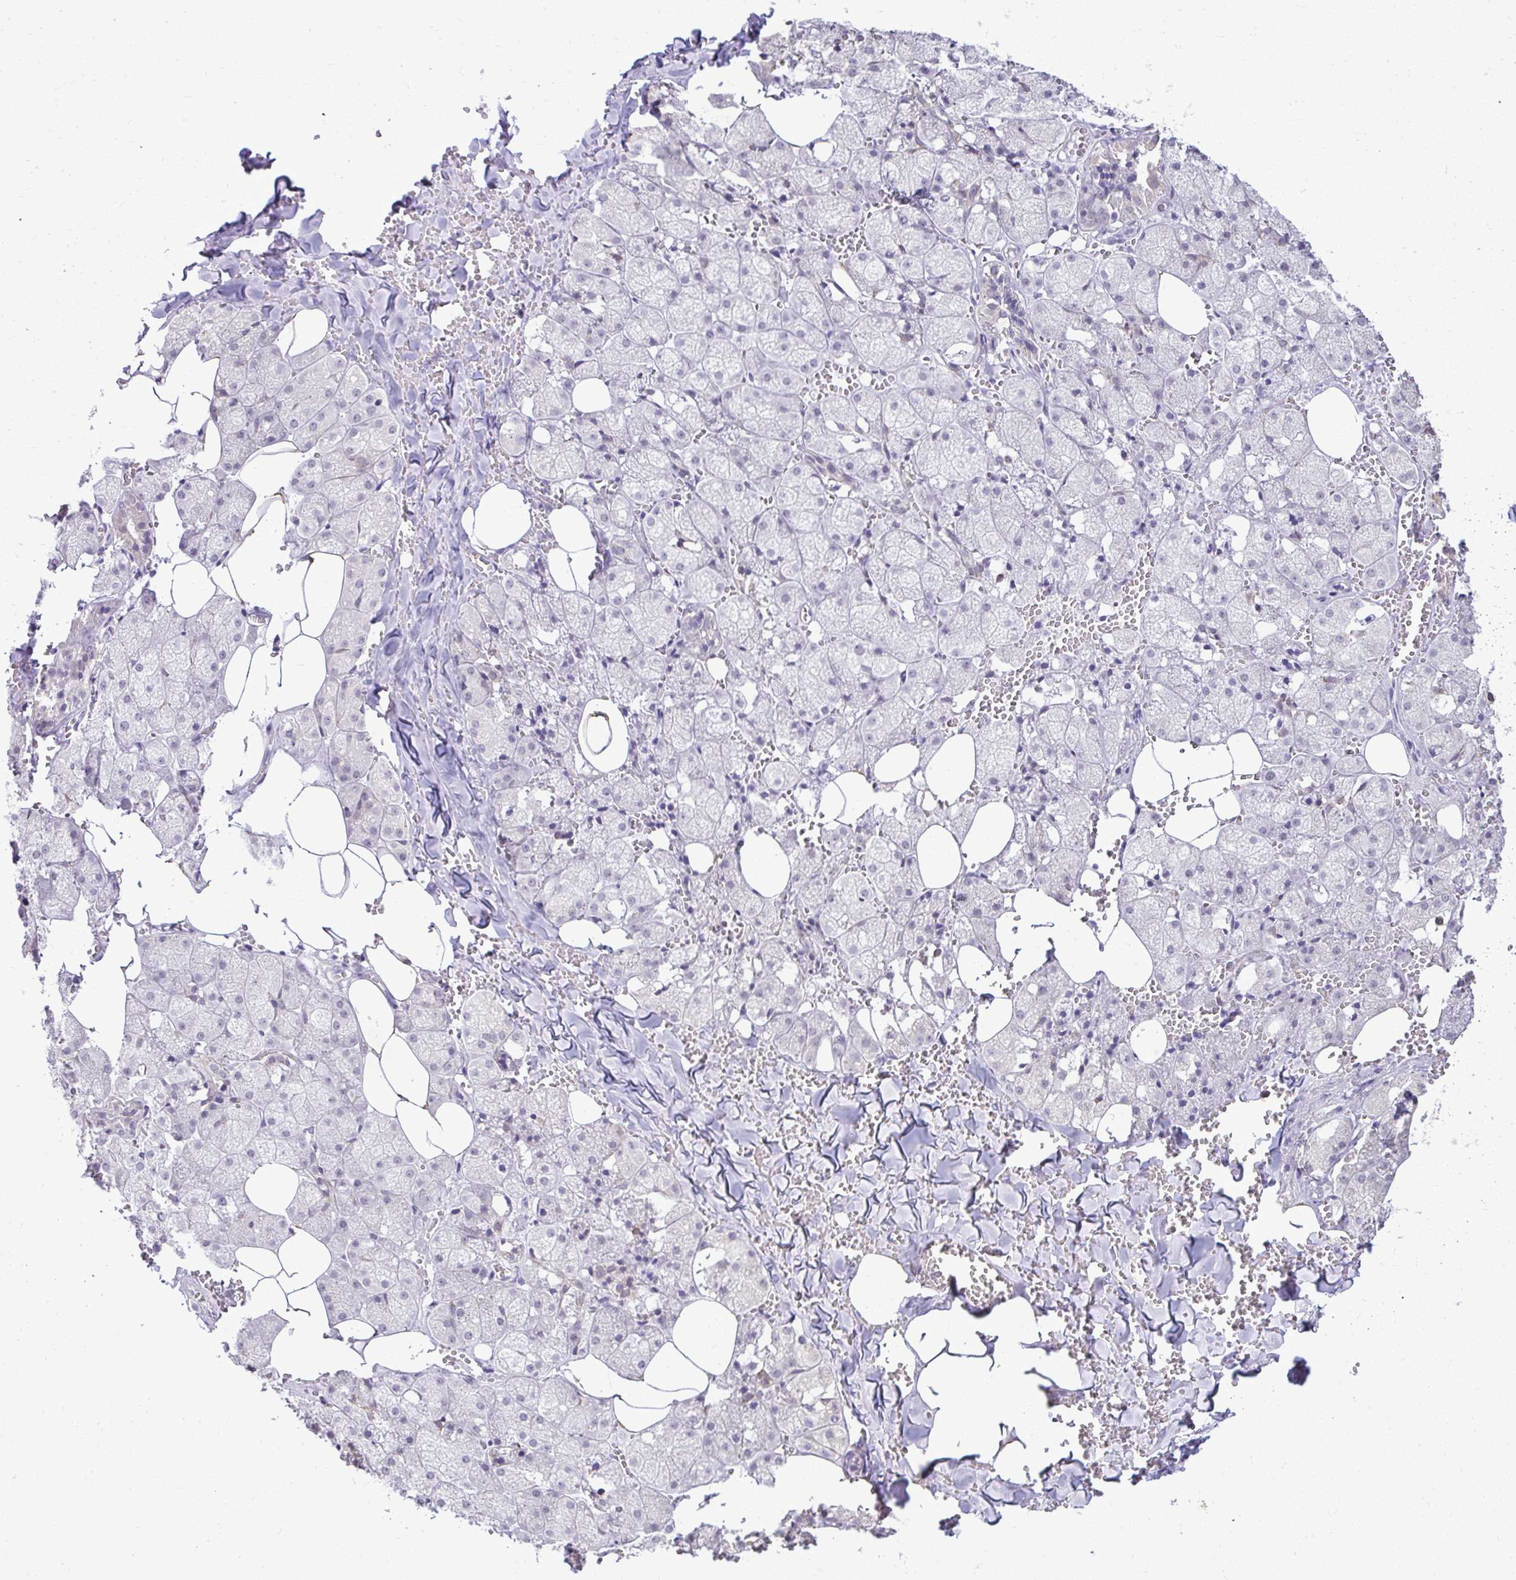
{"staining": {"intensity": "negative", "quantity": "none", "location": "none"}, "tissue": "salivary gland", "cell_type": "Glandular cells", "image_type": "normal", "snomed": [{"axis": "morphology", "description": "Normal tissue, NOS"}, {"axis": "topography", "description": "Salivary gland"}, {"axis": "topography", "description": "Peripheral nerve tissue"}], "caption": "IHC of normal human salivary gland shows no expression in glandular cells.", "gene": "NPPA", "patient": {"sex": "male", "age": 38}}